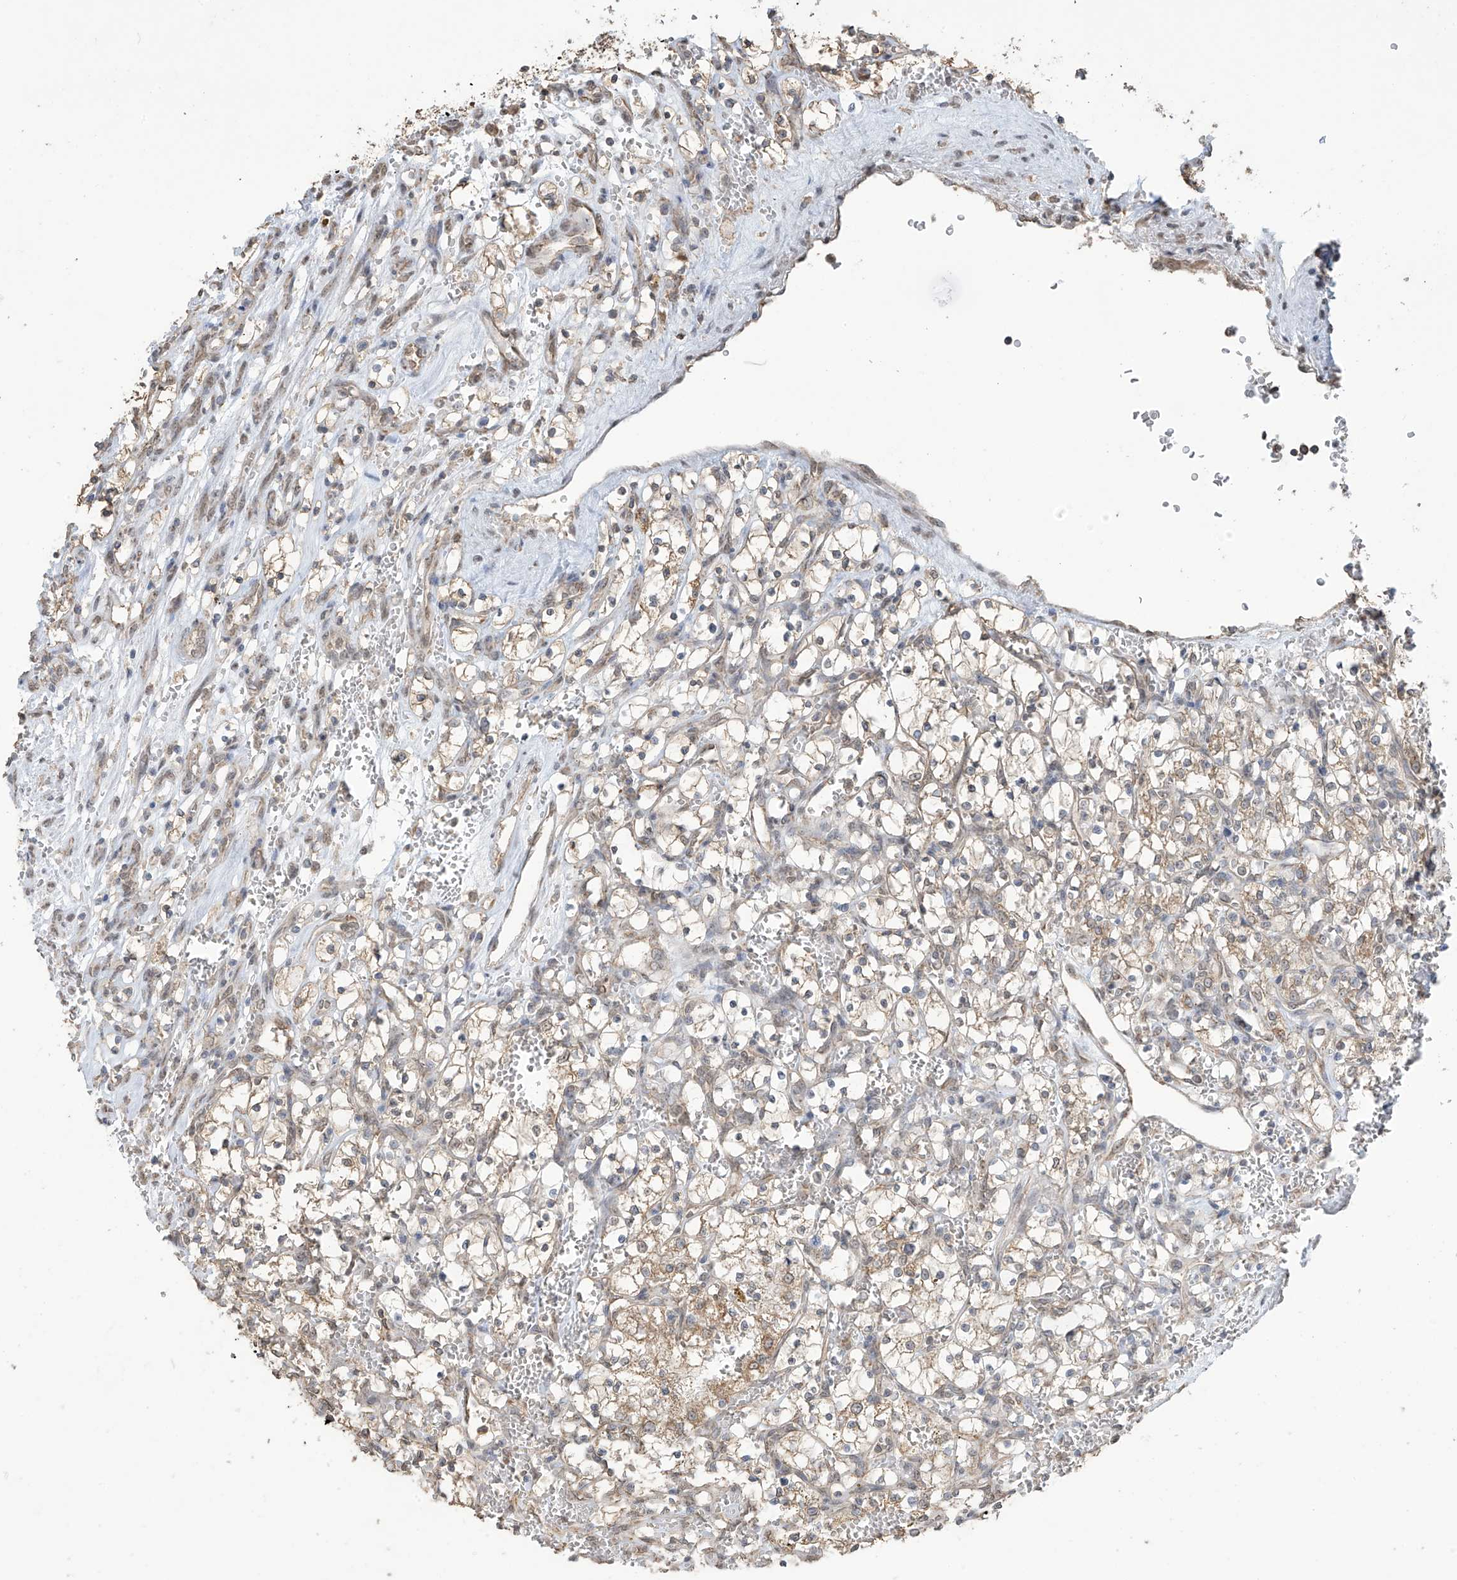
{"staining": {"intensity": "moderate", "quantity": "<25%", "location": "cytoplasmic/membranous"}, "tissue": "renal cancer", "cell_type": "Tumor cells", "image_type": "cancer", "snomed": [{"axis": "morphology", "description": "Adenocarcinoma, NOS"}, {"axis": "topography", "description": "Kidney"}], "caption": "Immunohistochemical staining of renal cancer displays low levels of moderate cytoplasmic/membranous staining in approximately <25% of tumor cells.", "gene": "KIAA1522", "patient": {"sex": "female", "age": 69}}